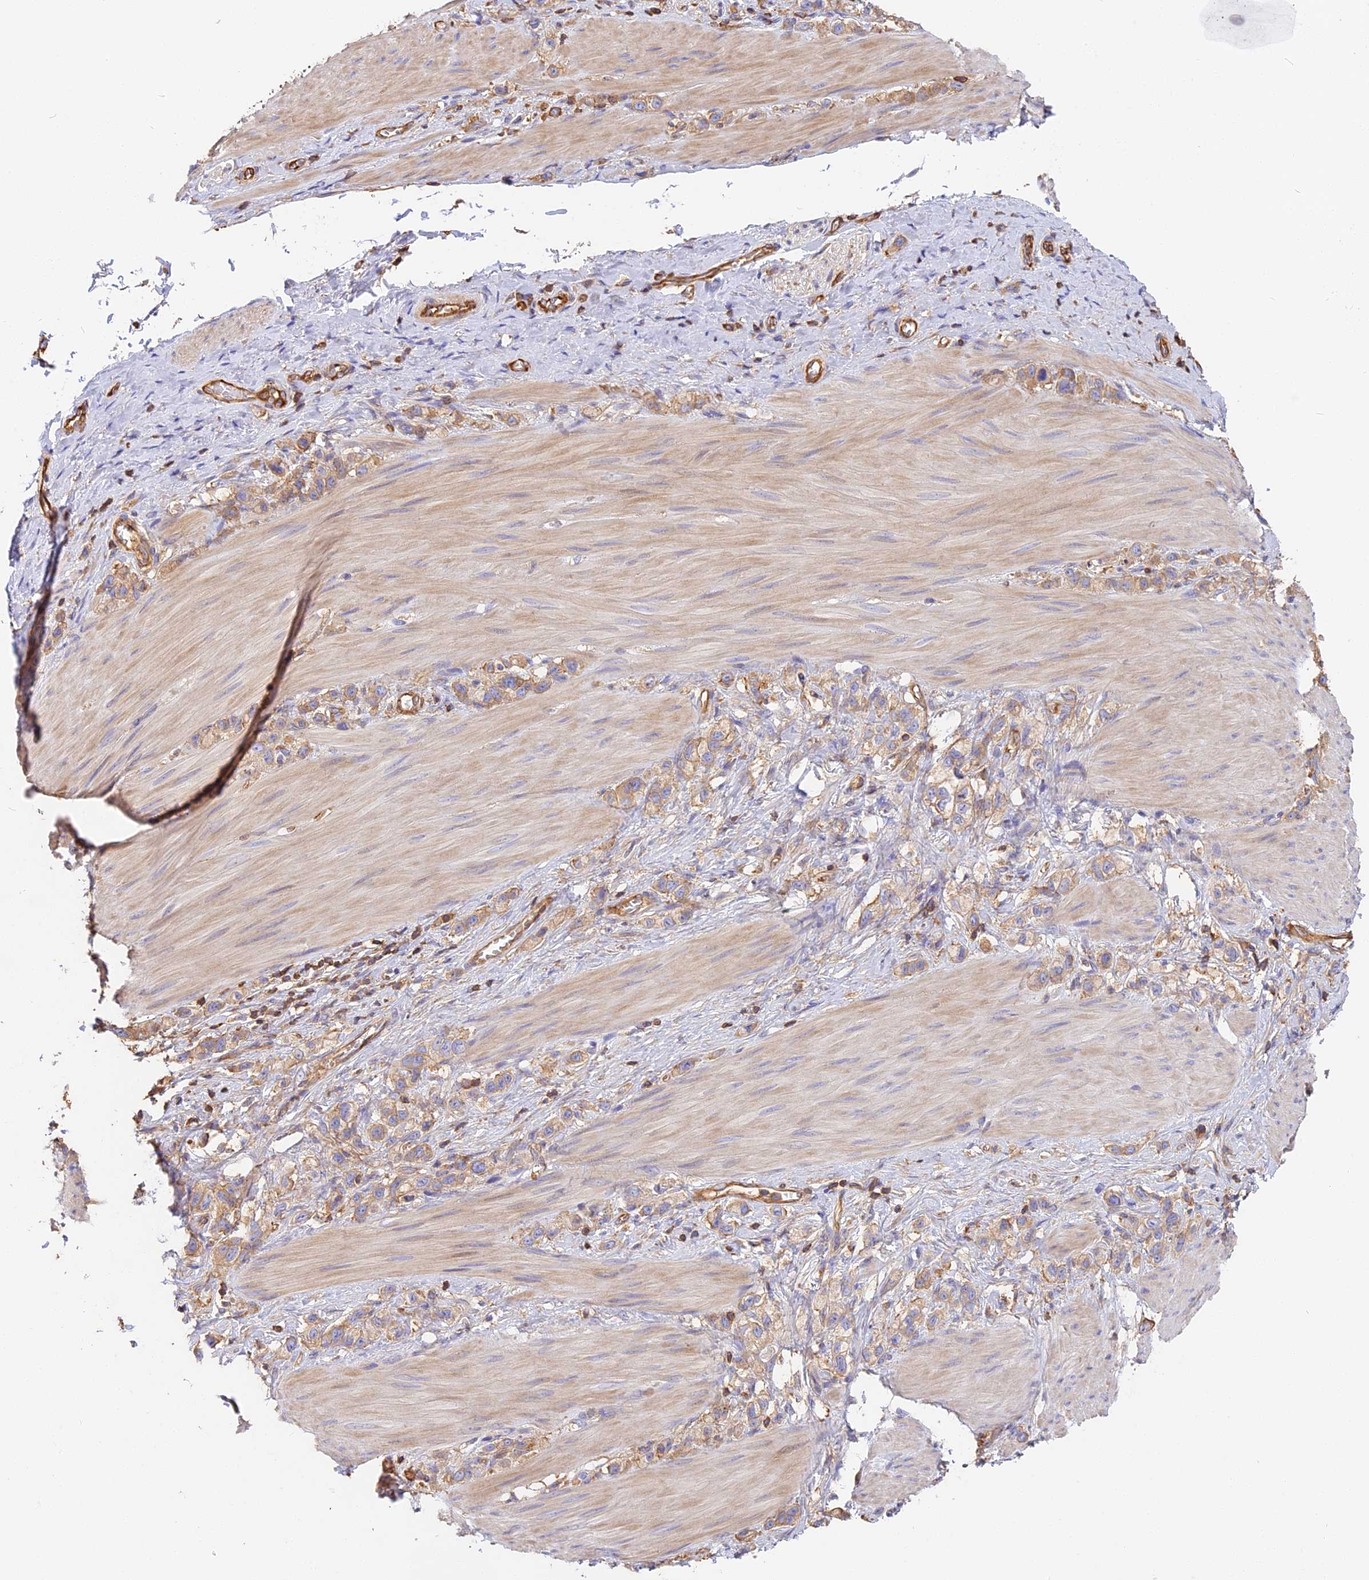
{"staining": {"intensity": "moderate", "quantity": ">75%", "location": "cytoplasmic/membranous"}, "tissue": "stomach cancer", "cell_type": "Tumor cells", "image_type": "cancer", "snomed": [{"axis": "morphology", "description": "Adenocarcinoma, NOS"}, {"axis": "topography", "description": "Stomach"}], "caption": "Immunohistochemistry micrograph of neoplastic tissue: stomach cancer stained using immunohistochemistry (IHC) reveals medium levels of moderate protein expression localized specifically in the cytoplasmic/membranous of tumor cells, appearing as a cytoplasmic/membranous brown color.", "gene": "VPS18", "patient": {"sex": "female", "age": 65}}